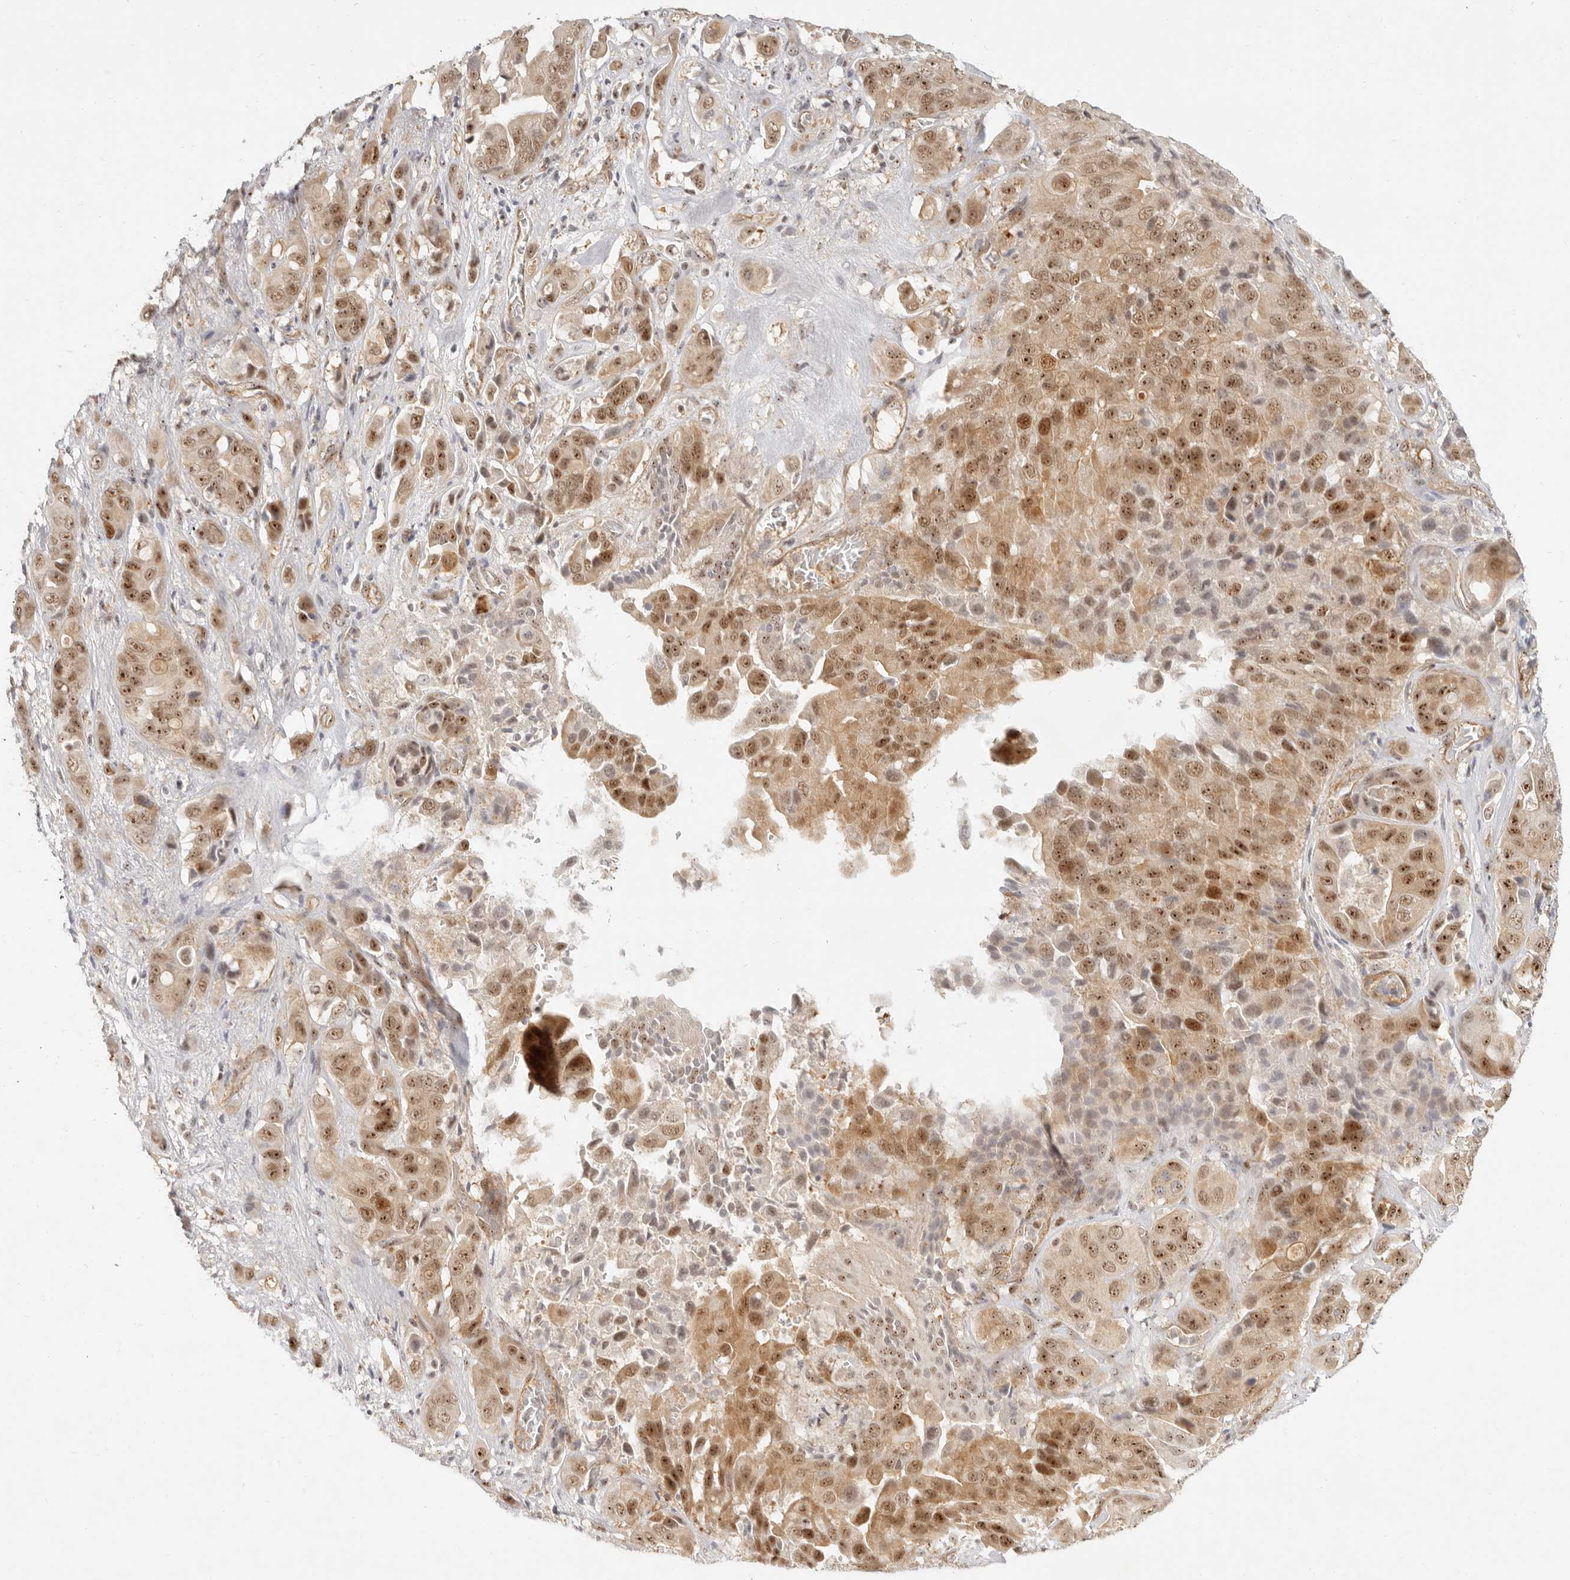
{"staining": {"intensity": "moderate", "quantity": ">75%", "location": "cytoplasmic/membranous,nuclear"}, "tissue": "liver cancer", "cell_type": "Tumor cells", "image_type": "cancer", "snomed": [{"axis": "morphology", "description": "Cholangiocarcinoma"}, {"axis": "topography", "description": "Liver"}], "caption": "A medium amount of moderate cytoplasmic/membranous and nuclear expression is identified in about >75% of tumor cells in liver cancer (cholangiocarcinoma) tissue.", "gene": "BAP1", "patient": {"sex": "female", "age": 52}}